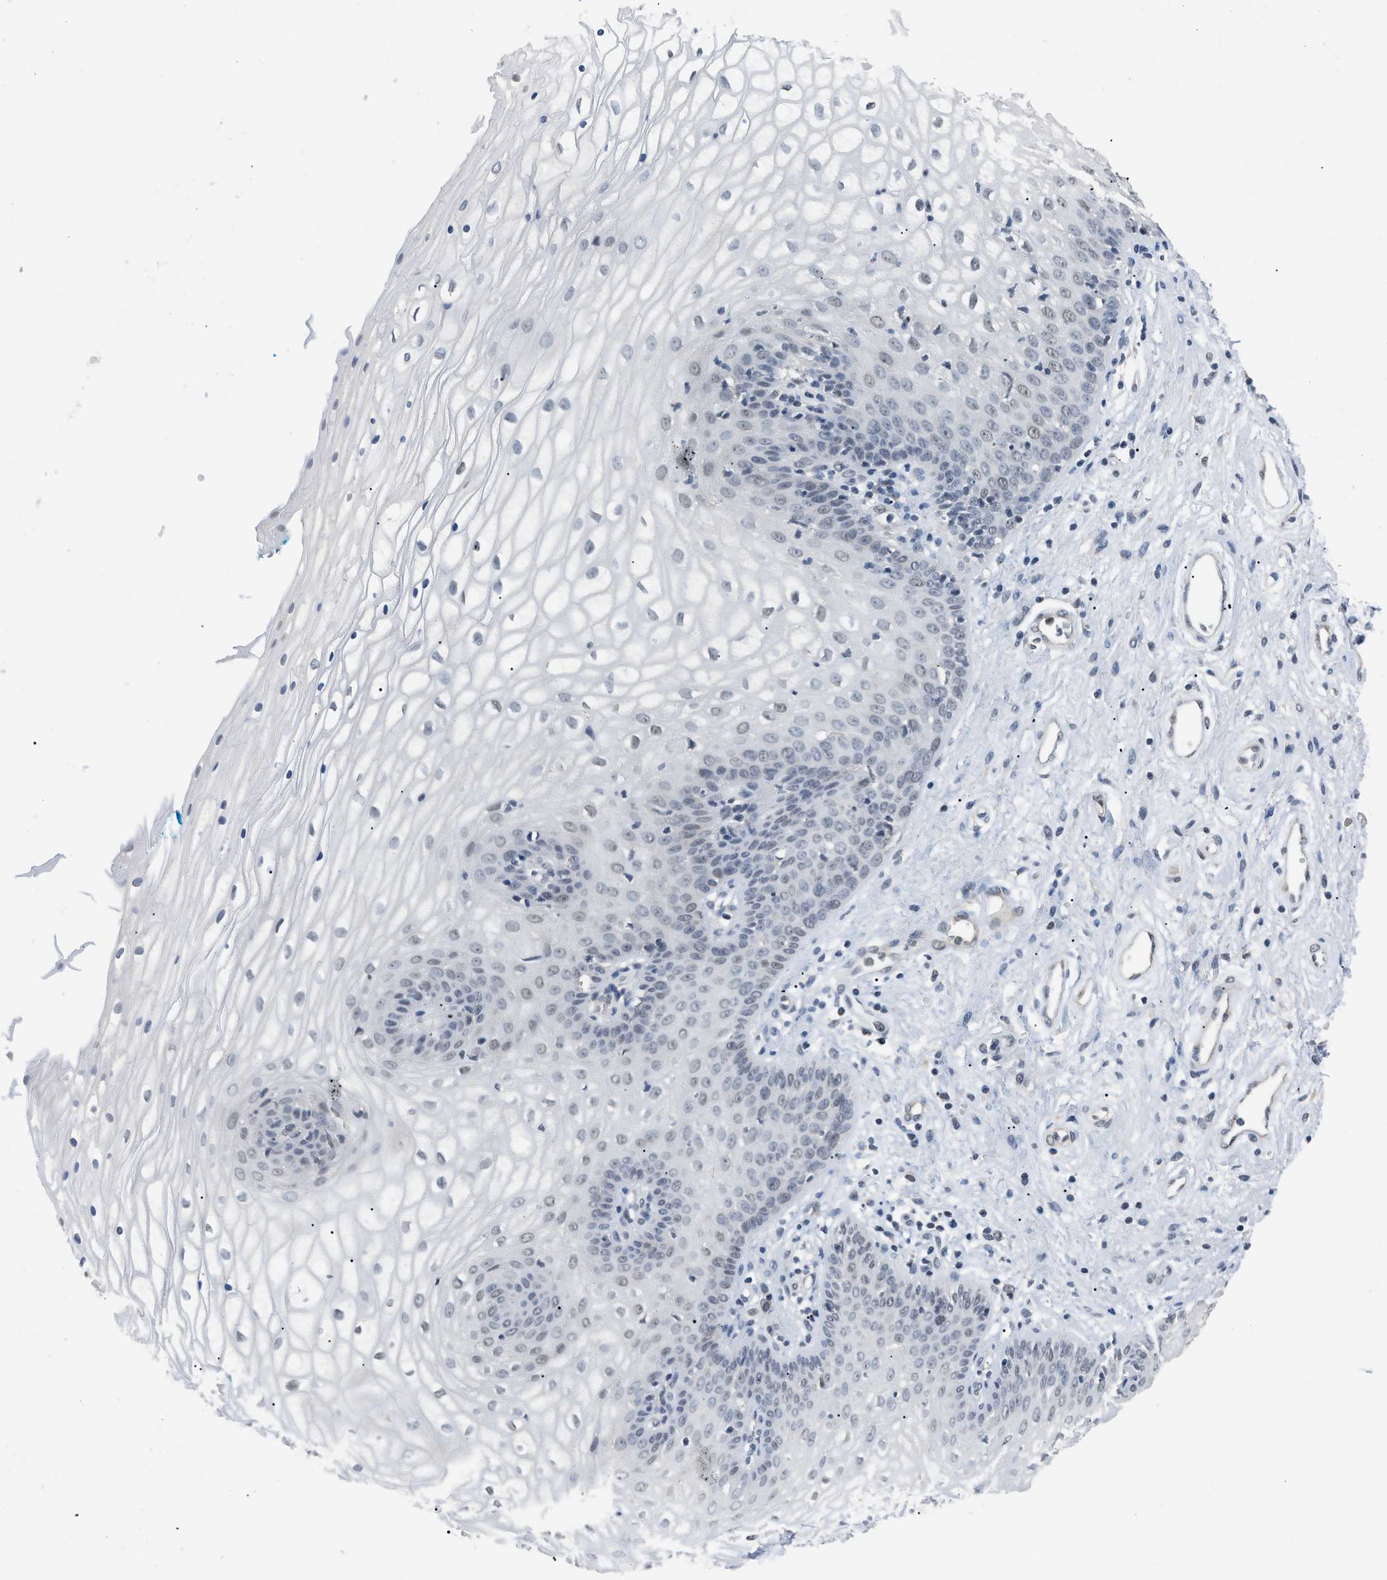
{"staining": {"intensity": "weak", "quantity": "<25%", "location": "nuclear"}, "tissue": "vagina", "cell_type": "Squamous epithelial cells", "image_type": "normal", "snomed": [{"axis": "morphology", "description": "Normal tissue, NOS"}, {"axis": "topography", "description": "Vagina"}], "caption": "Human vagina stained for a protein using immunohistochemistry (IHC) reveals no staining in squamous epithelial cells.", "gene": "MZF1", "patient": {"sex": "female", "age": 34}}